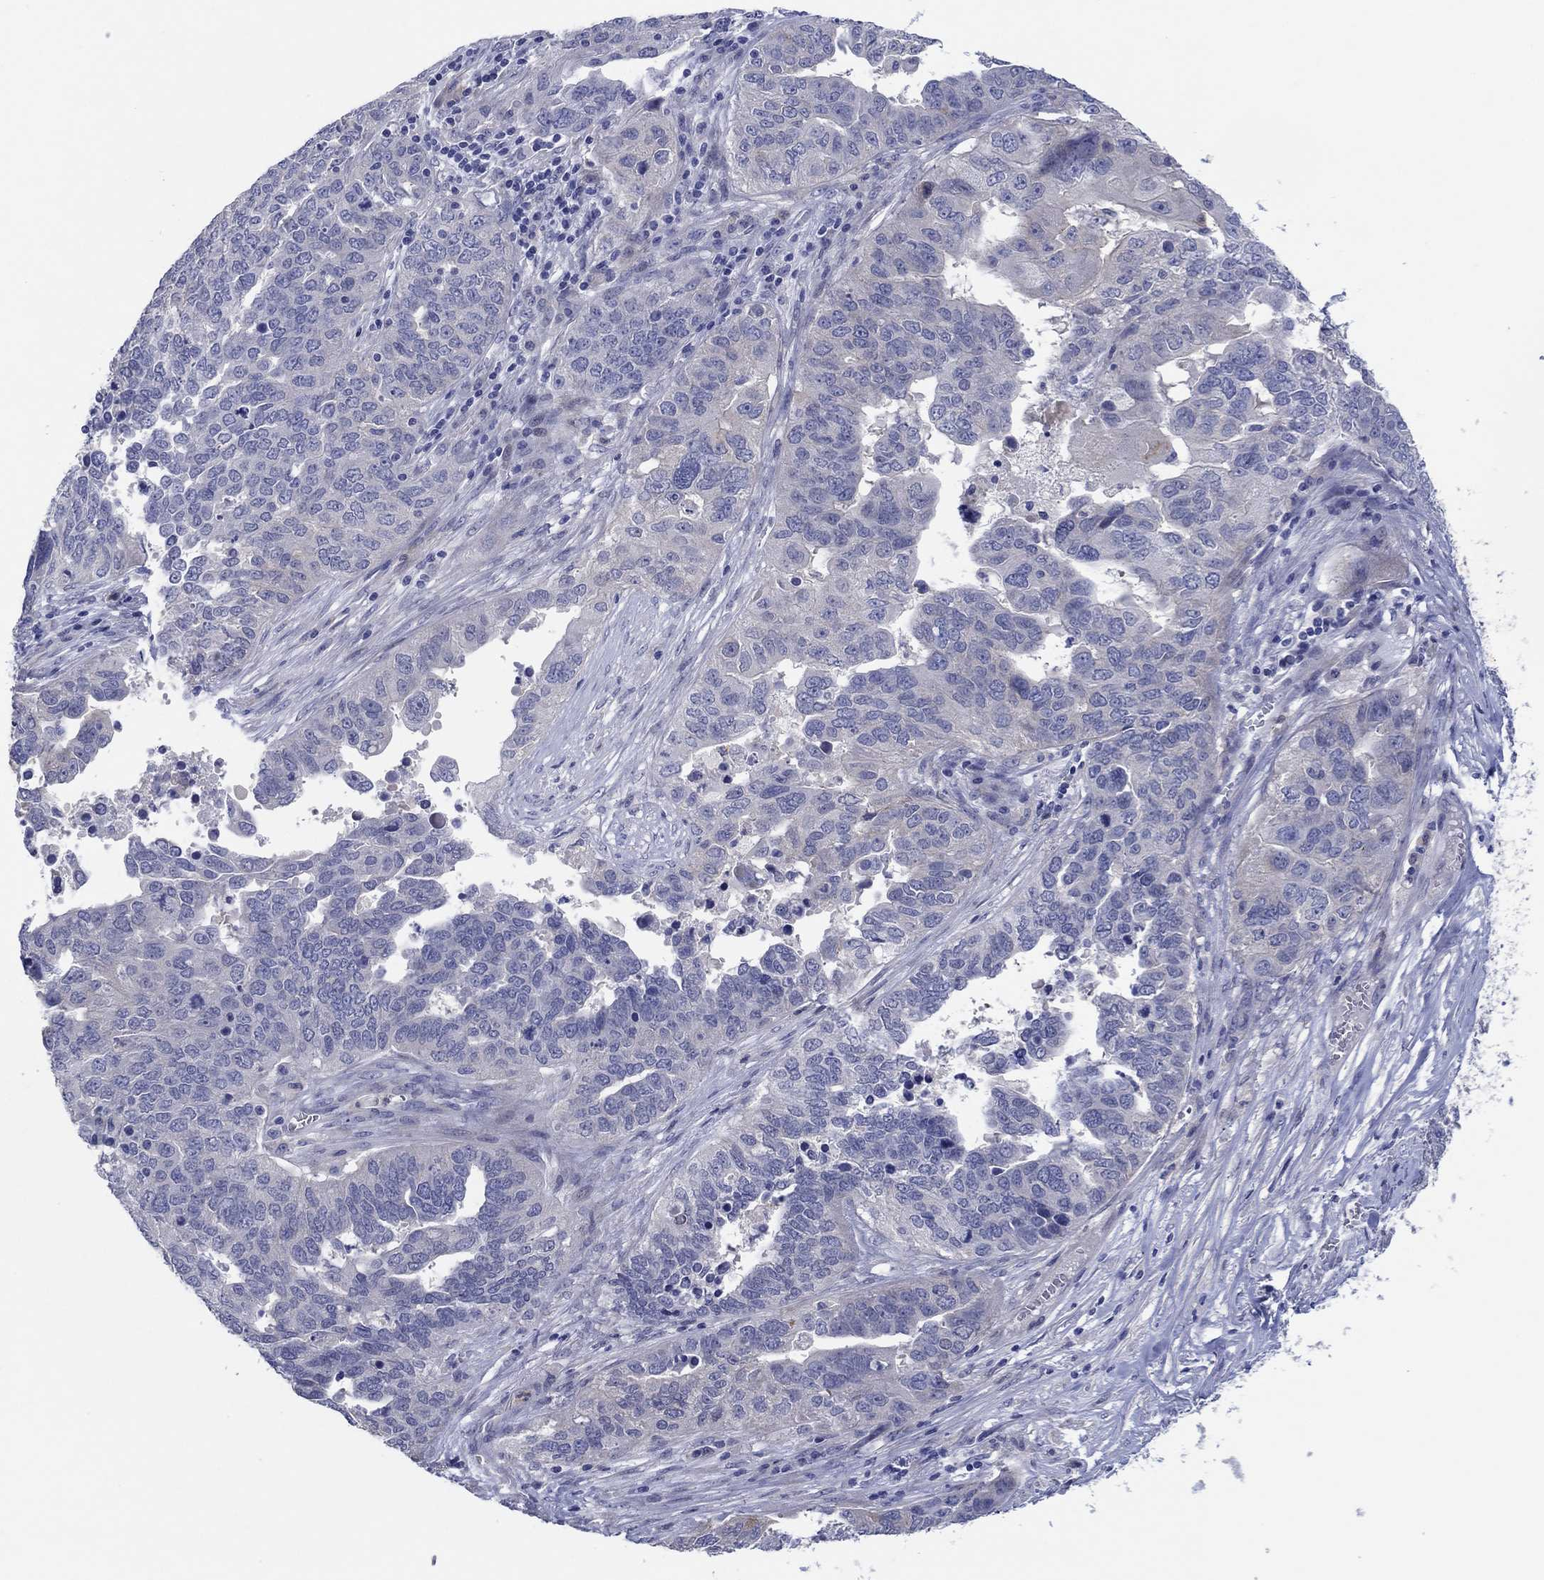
{"staining": {"intensity": "negative", "quantity": "none", "location": "none"}, "tissue": "ovarian cancer", "cell_type": "Tumor cells", "image_type": "cancer", "snomed": [{"axis": "morphology", "description": "Carcinoma, endometroid"}, {"axis": "topography", "description": "Soft tissue"}, {"axis": "topography", "description": "Ovary"}], "caption": "Immunohistochemical staining of human ovarian endometroid carcinoma exhibits no significant positivity in tumor cells.", "gene": "HDC", "patient": {"sex": "female", "age": 52}}